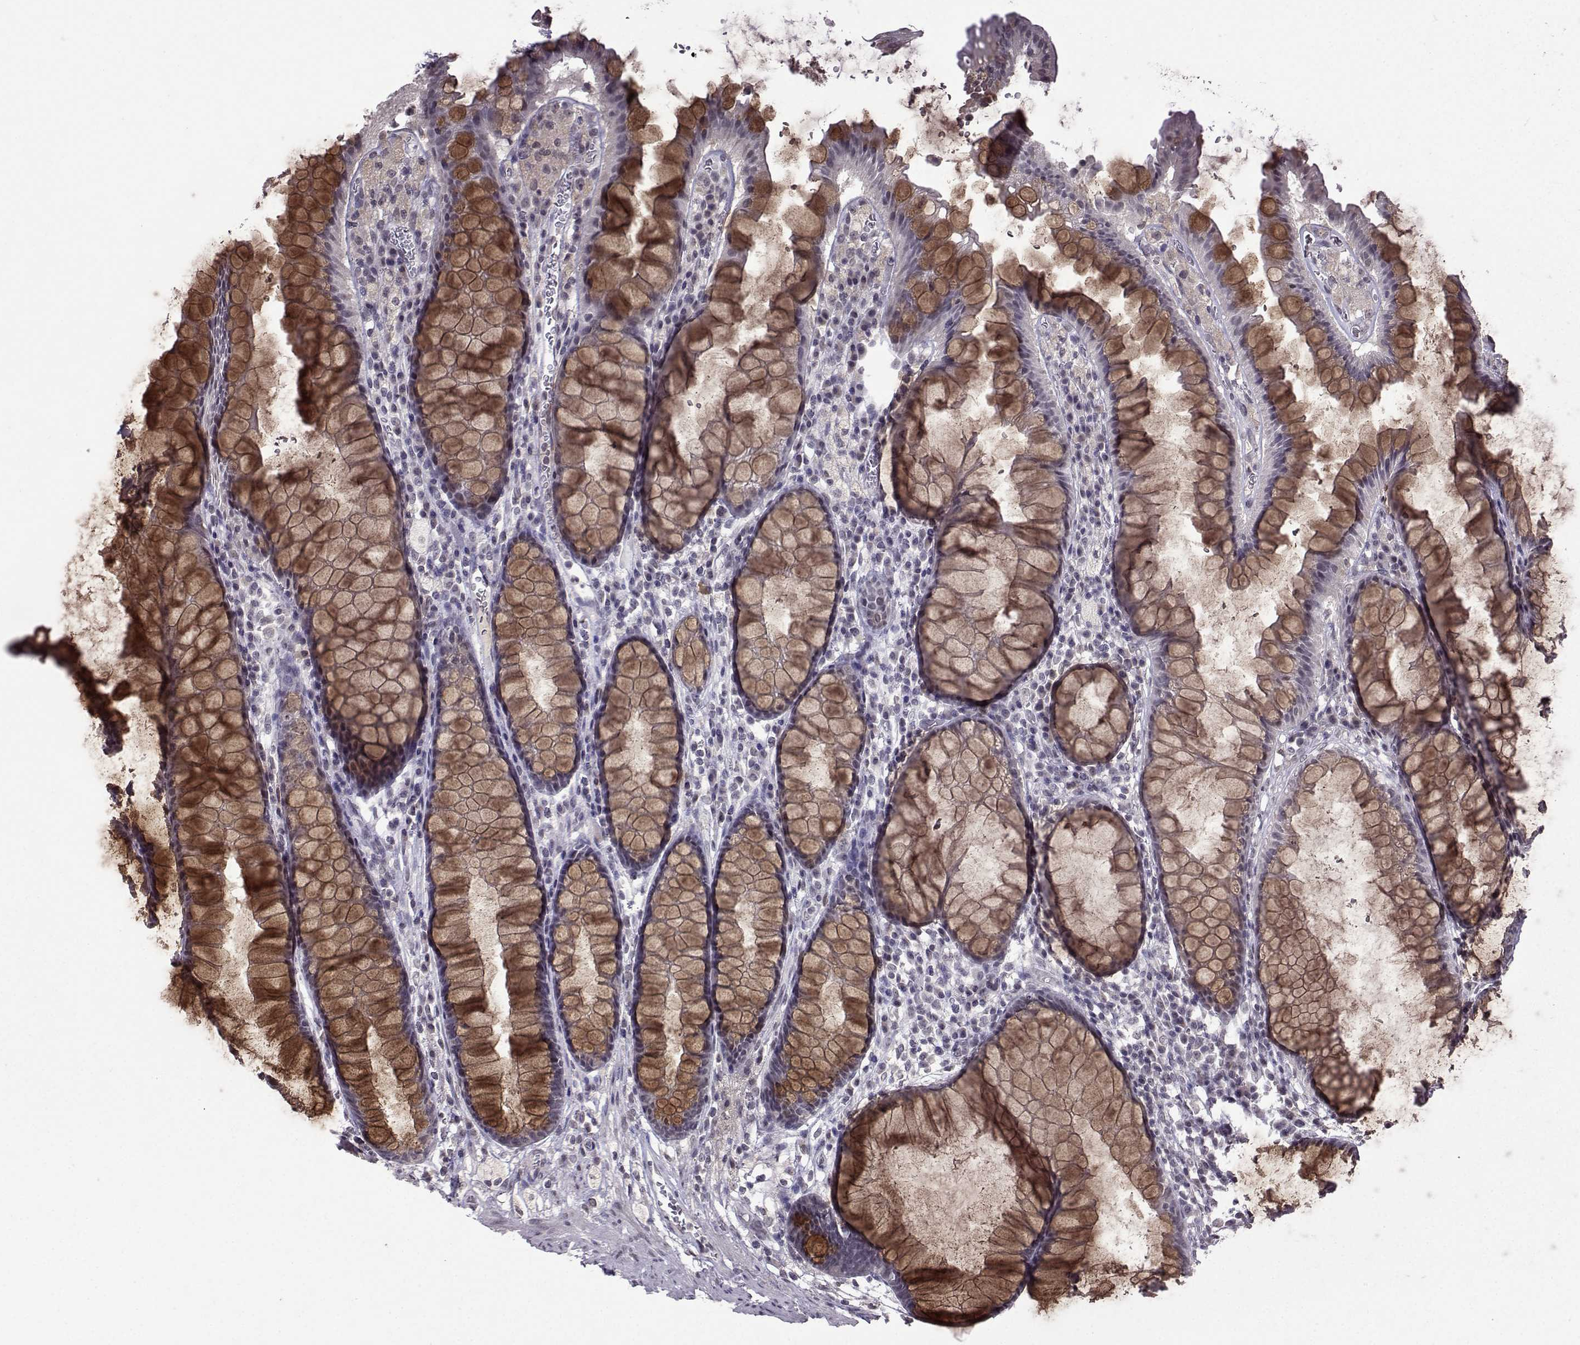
{"staining": {"intensity": "strong", "quantity": "25%-75%", "location": "cytoplasmic/membranous"}, "tissue": "rectum", "cell_type": "Glandular cells", "image_type": "normal", "snomed": [{"axis": "morphology", "description": "Normal tissue, NOS"}, {"axis": "topography", "description": "Rectum"}], "caption": "Immunohistochemistry (DAB) staining of unremarkable rectum demonstrates strong cytoplasmic/membranous protein staining in about 25%-75% of glandular cells. Immunohistochemistry stains the protein of interest in brown and the nuclei are stained blue.", "gene": "CCL28", "patient": {"sex": "female", "age": 68}}